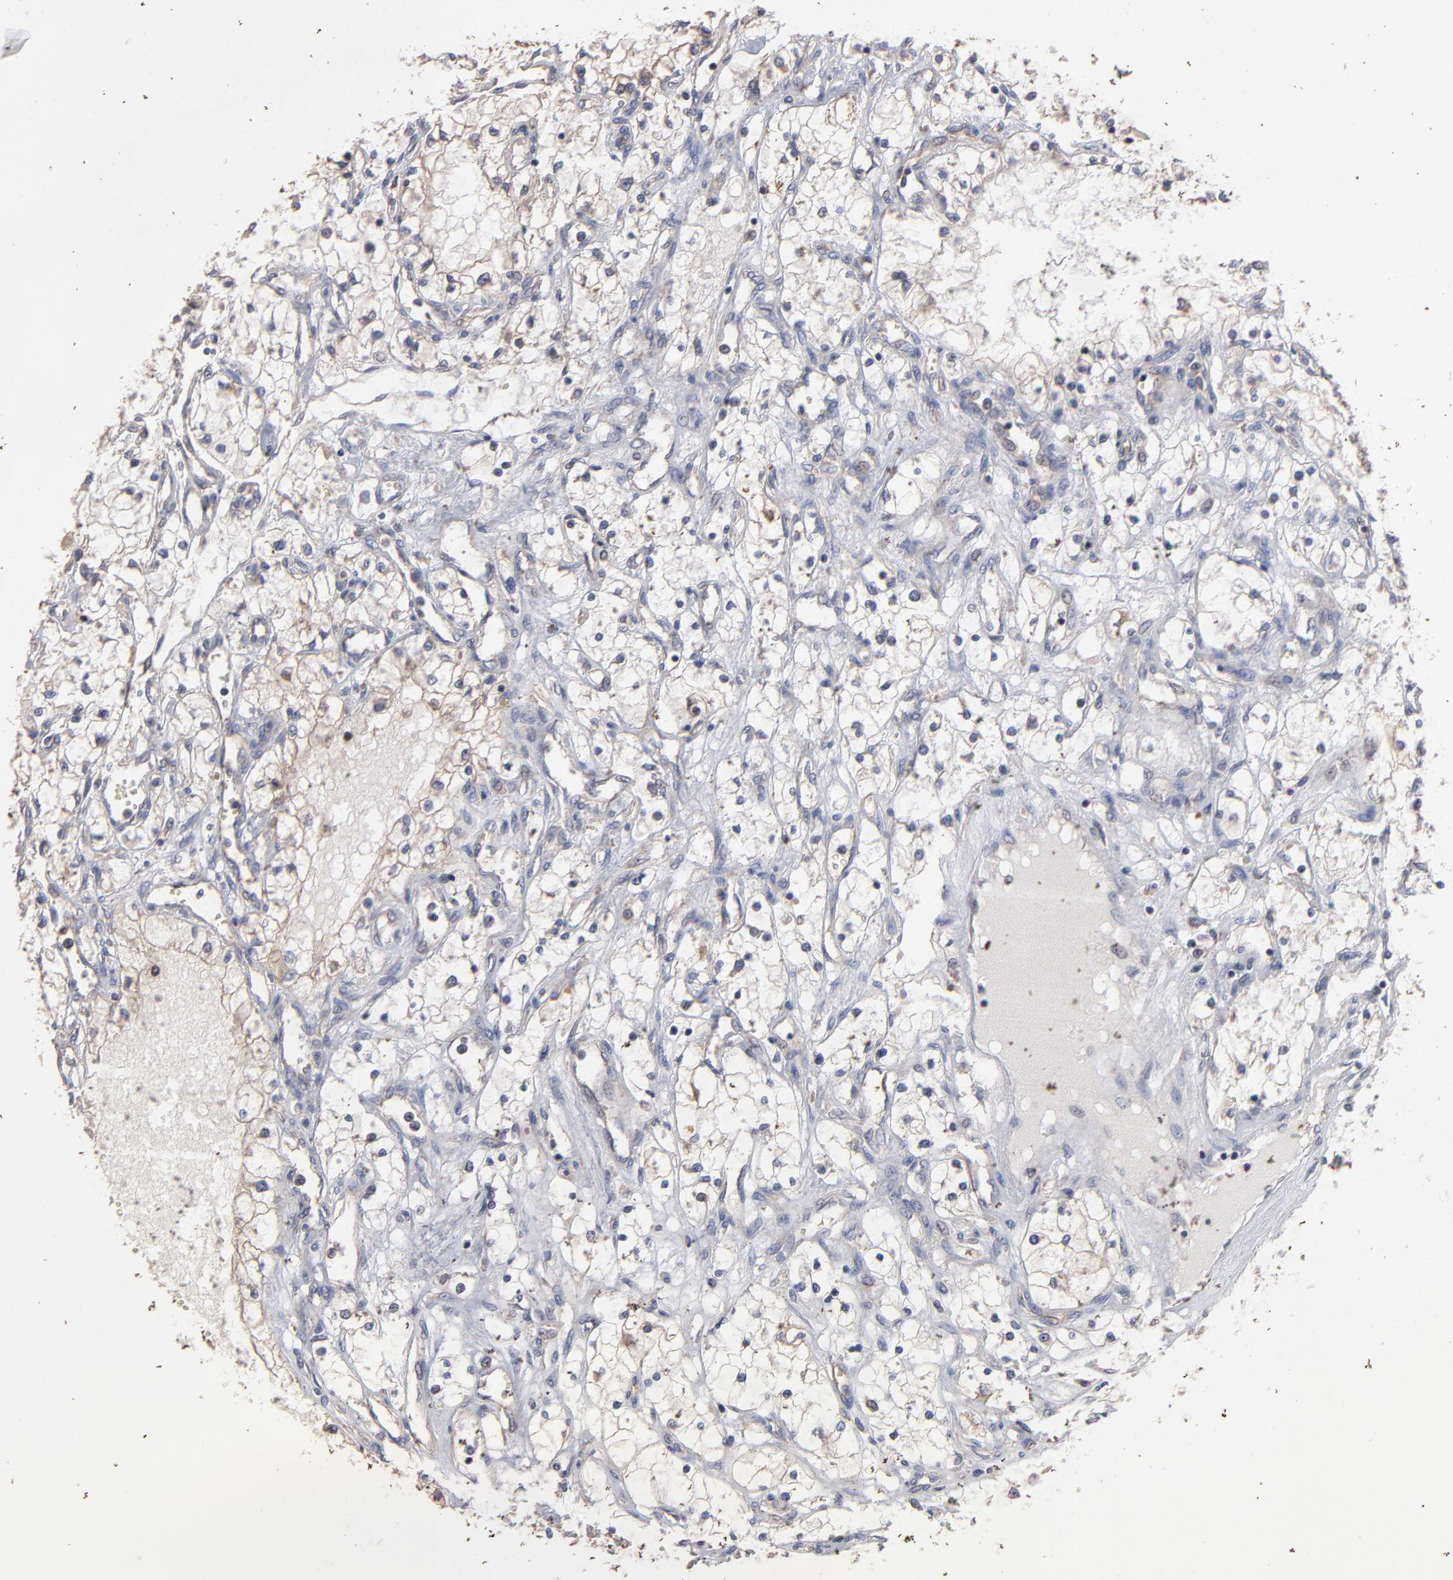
{"staining": {"intensity": "weak", "quantity": "<25%", "location": "cytoplasmic/membranous,nuclear"}, "tissue": "renal cancer", "cell_type": "Tumor cells", "image_type": "cancer", "snomed": [{"axis": "morphology", "description": "Adenocarcinoma, NOS"}, {"axis": "topography", "description": "Kidney"}], "caption": "High magnification brightfield microscopy of adenocarcinoma (renal) stained with DAB (brown) and counterstained with hematoxylin (blue): tumor cells show no significant positivity.", "gene": "TANGO2", "patient": {"sex": "male", "age": 61}}